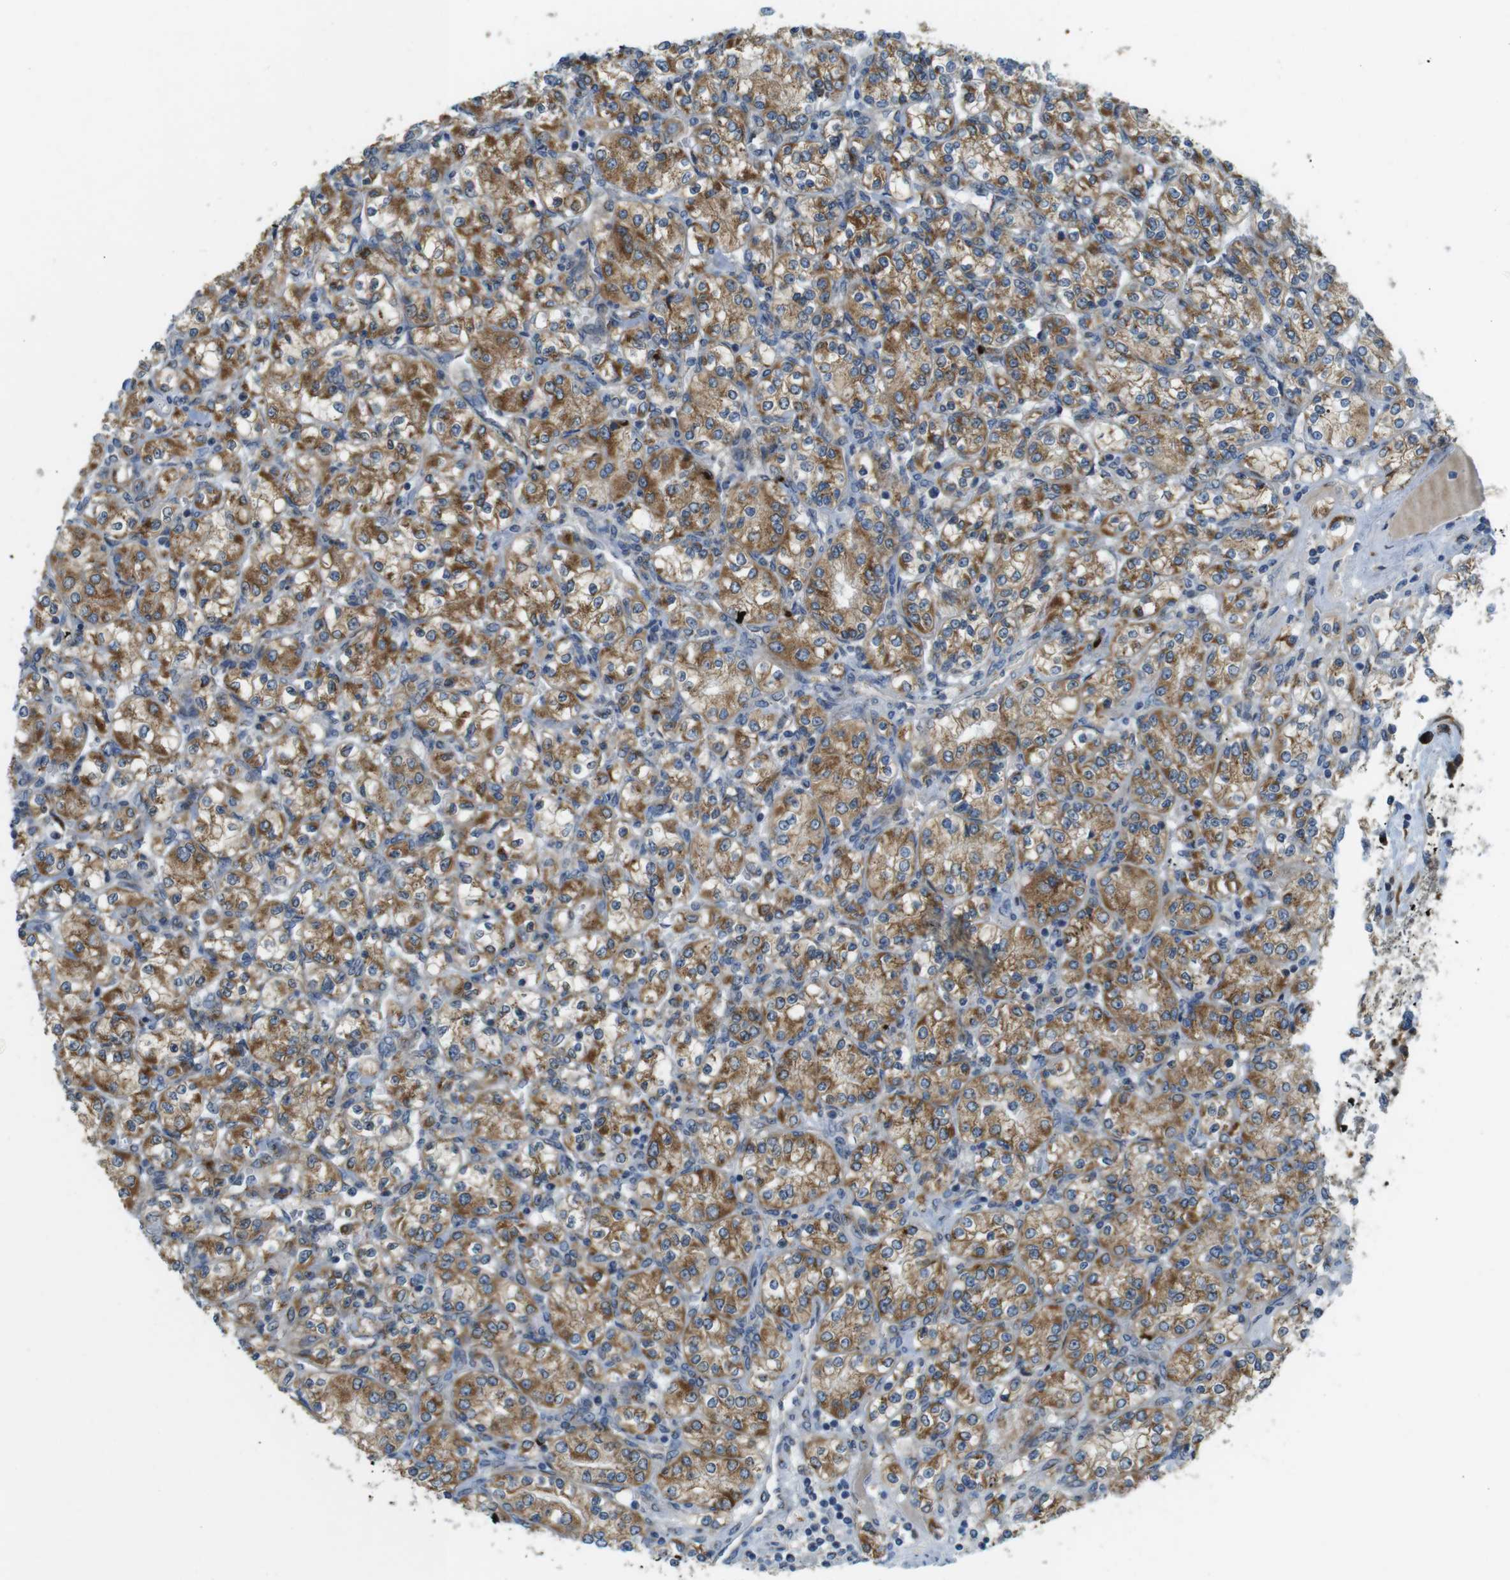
{"staining": {"intensity": "moderate", "quantity": ">75%", "location": "cytoplasmic/membranous"}, "tissue": "renal cancer", "cell_type": "Tumor cells", "image_type": "cancer", "snomed": [{"axis": "morphology", "description": "Adenocarcinoma, NOS"}, {"axis": "topography", "description": "Kidney"}], "caption": "Immunohistochemical staining of human renal cancer (adenocarcinoma) exhibits medium levels of moderate cytoplasmic/membranous expression in about >75% of tumor cells.", "gene": "TMEM143", "patient": {"sex": "male", "age": 77}}